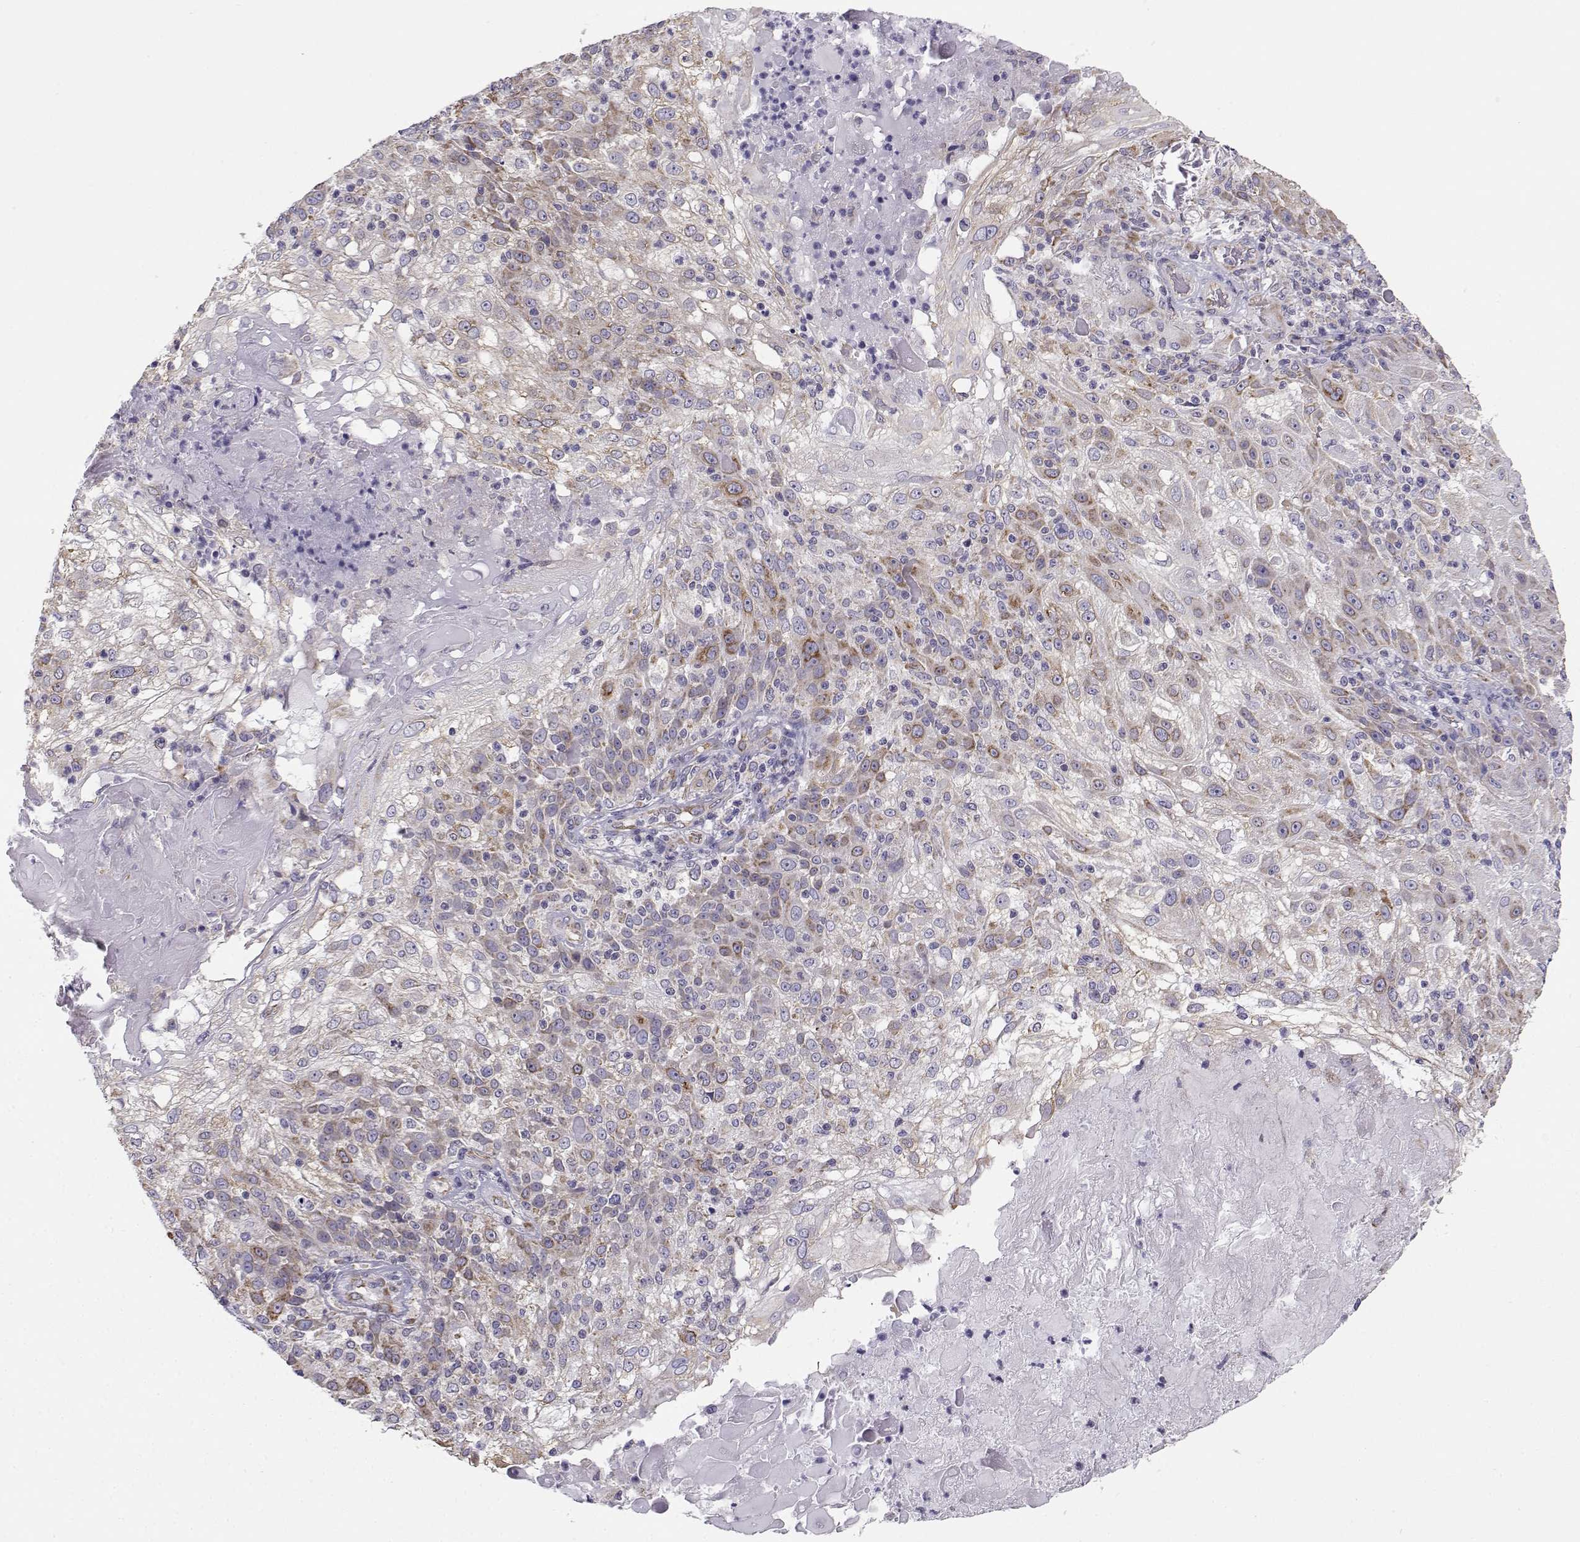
{"staining": {"intensity": "moderate", "quantity": "<25%", "location": "cytoplasmic/membranous"}, "tissue": "skin cancer", "cell_type": "Tumor cells", "image_type": "cancer", "snomed": [{"axis": "morphology", "description": "Normal tissue, NOS"}, {"axis": "morphology", "description": "Squamous cell carcinoma, NOS"}, {"axis": "topography", "description": "Skin"}], "caption": "Skin cancer tissue exhibits moderate cytoplasmic/membranous expression in about <25% of tumor cells, visualized by immunohistochemistry. (Stains: DAB in brown, nuclei in blue, Microscopy: brightfield microscopy at high magnification).", "gene": "BEND6", "patient": {"sex": "female", "age": 83}}